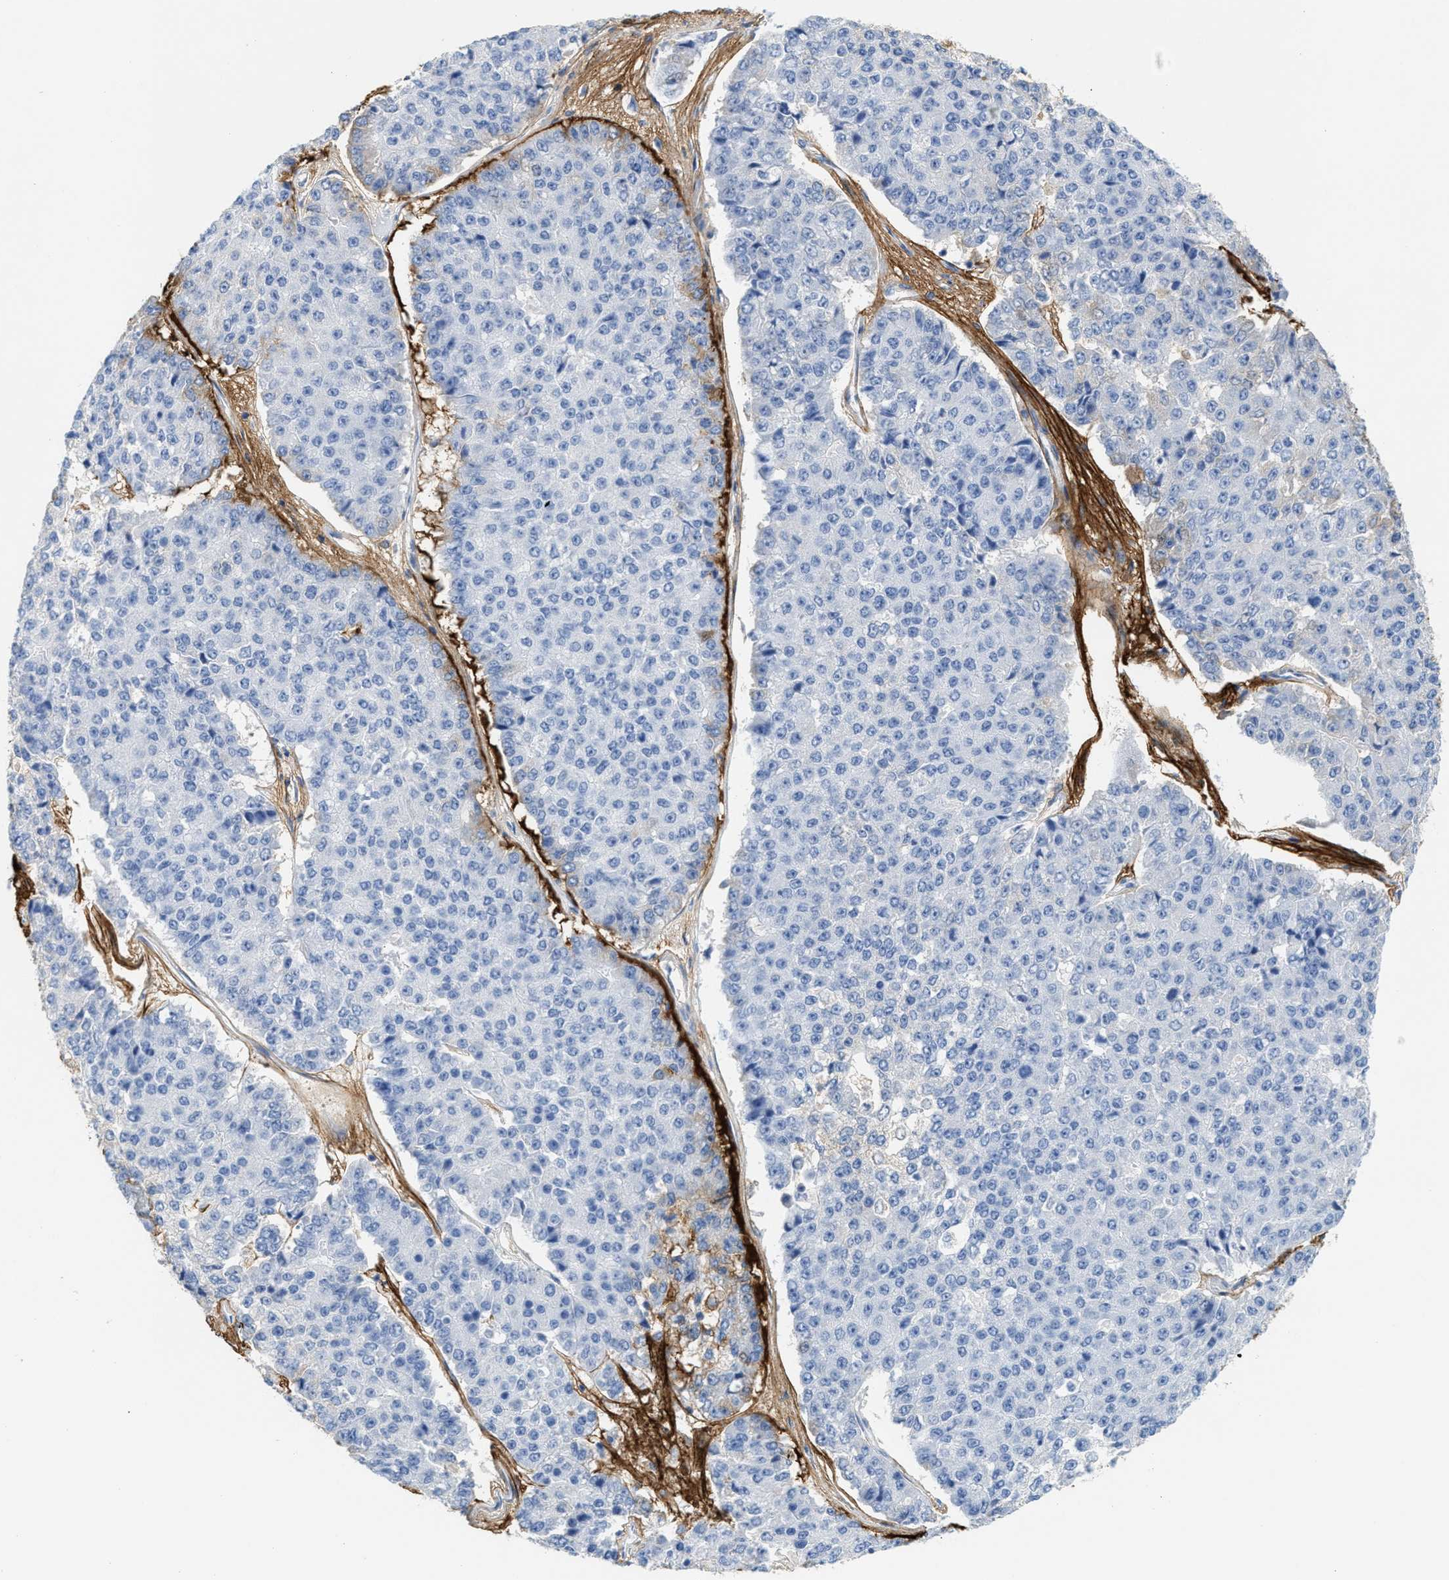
{"staining": {"intensity": "weak", "quantity": "<25%", "location": "cytoplasmic/membranous"}, "tissue": "pancreatic cancer", "cell_type": "Tumor cells", "image_type": "cancer", "snomed": [{"axis": "morphology", "description": "Adenocarcinoma, NOS"}, {"axis": "topography", "description": "Pancreas"}], "caption": "The histopathology image demonstrates no significant positivity in tumor cells of pancreatic adenocarcinoma. (Immunohistochemistry (ihc), brightfield microscopy, high magnification).", "gene": "TNR", "patient": {"sex": "male", "age": 50}}